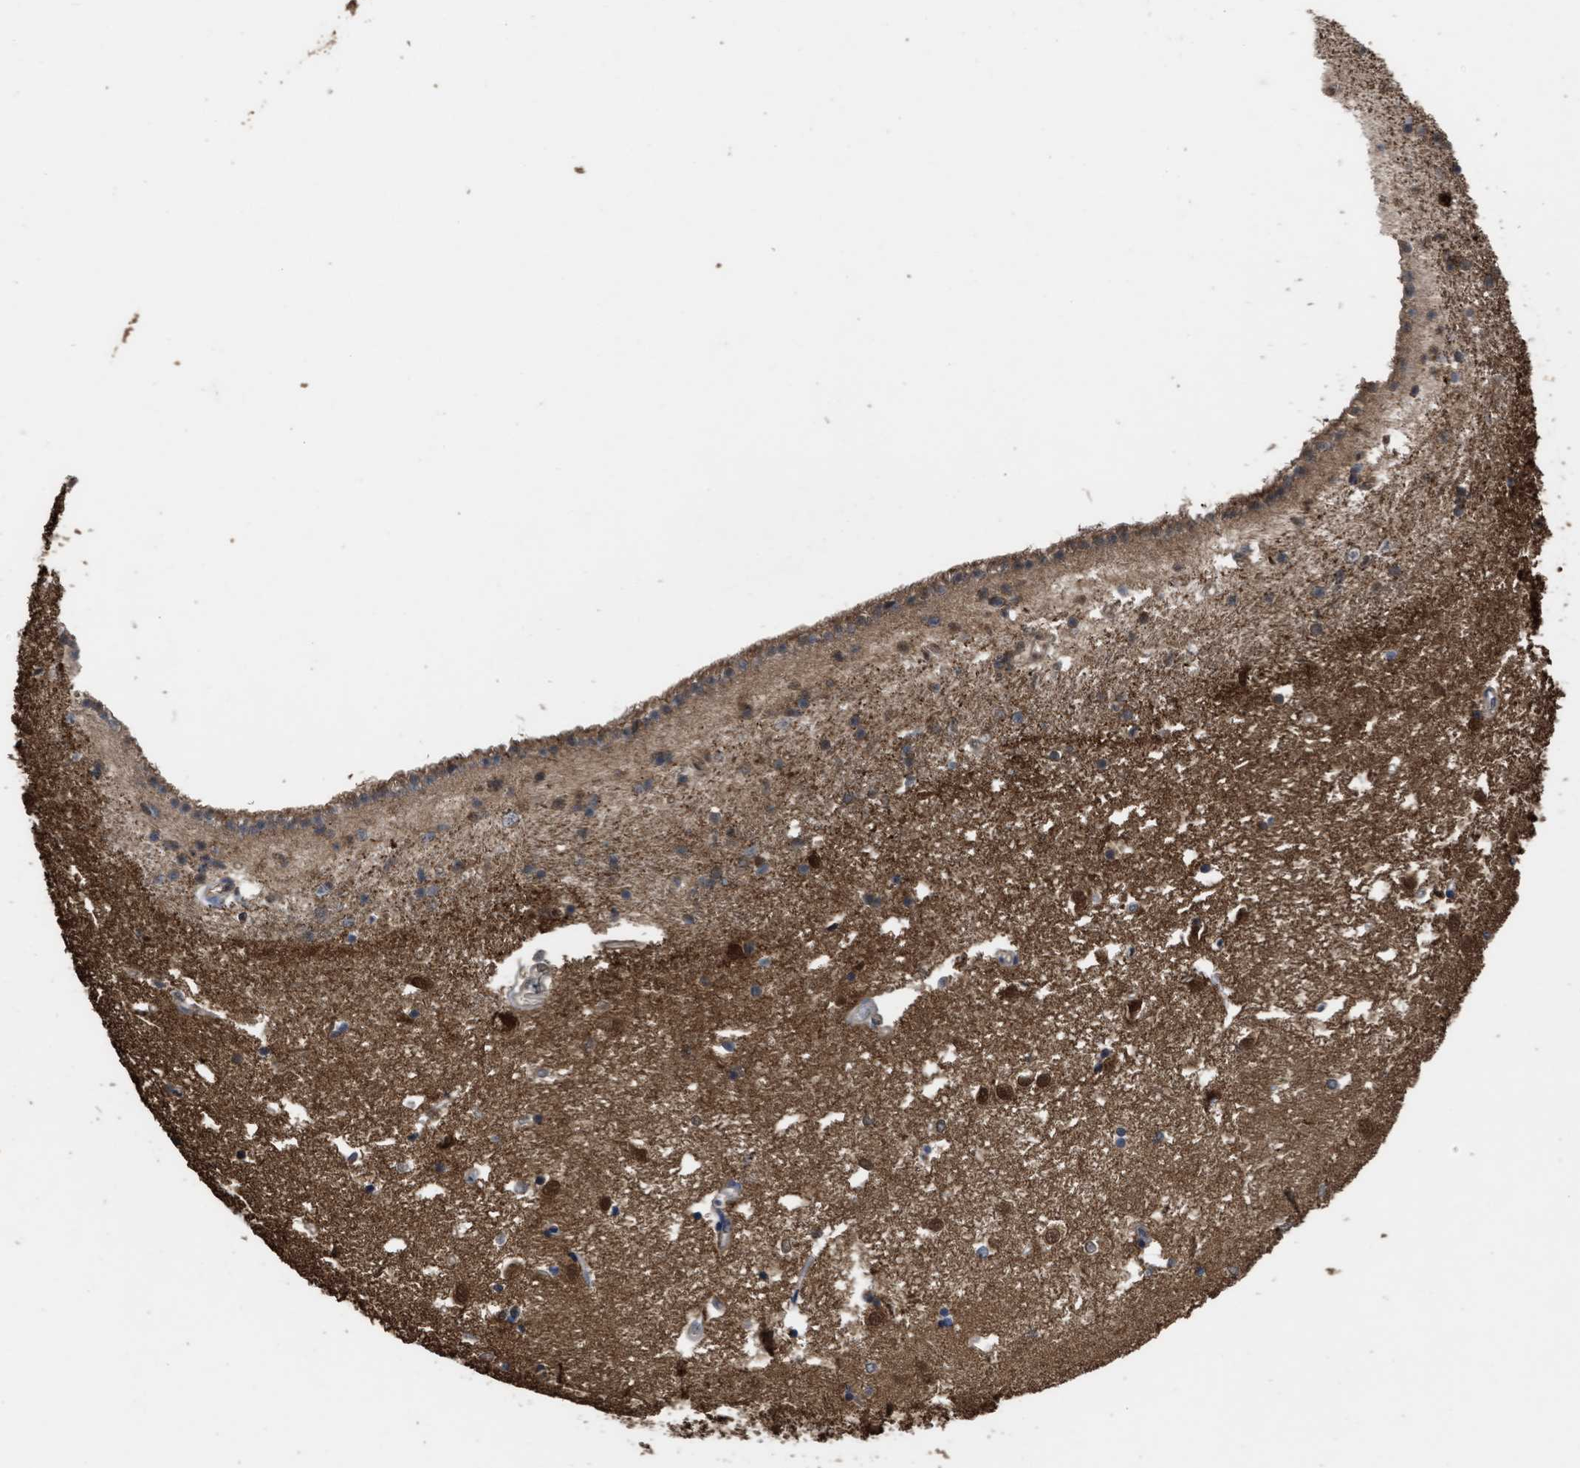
{"staining": {"intensity": "moderate", "quantity": "<25%", "location": "cytoplasmic/membranous,nuclear"}, "tissue": "caudate", "cell_type": "Glial cells", "image_type": "normal", "snomed": [{"axis": "morphology", "description": "Normal tissue, NOS"}, {"axis": "topography", "description": "Lateral ventricle wall"}], "caption": "Protein staining by immunohistochemistry demonstrates moderate cytoplasmic/membranous,nuclear expression in approximately <25% of glial cells in normal caudate. The staining was performed using DAB, with brown indicating positive protein expression. Nuclei are stained blue with hematoxylin.", "gene": "YWHAG", "patient": {"sex": "male", "age": 45}}